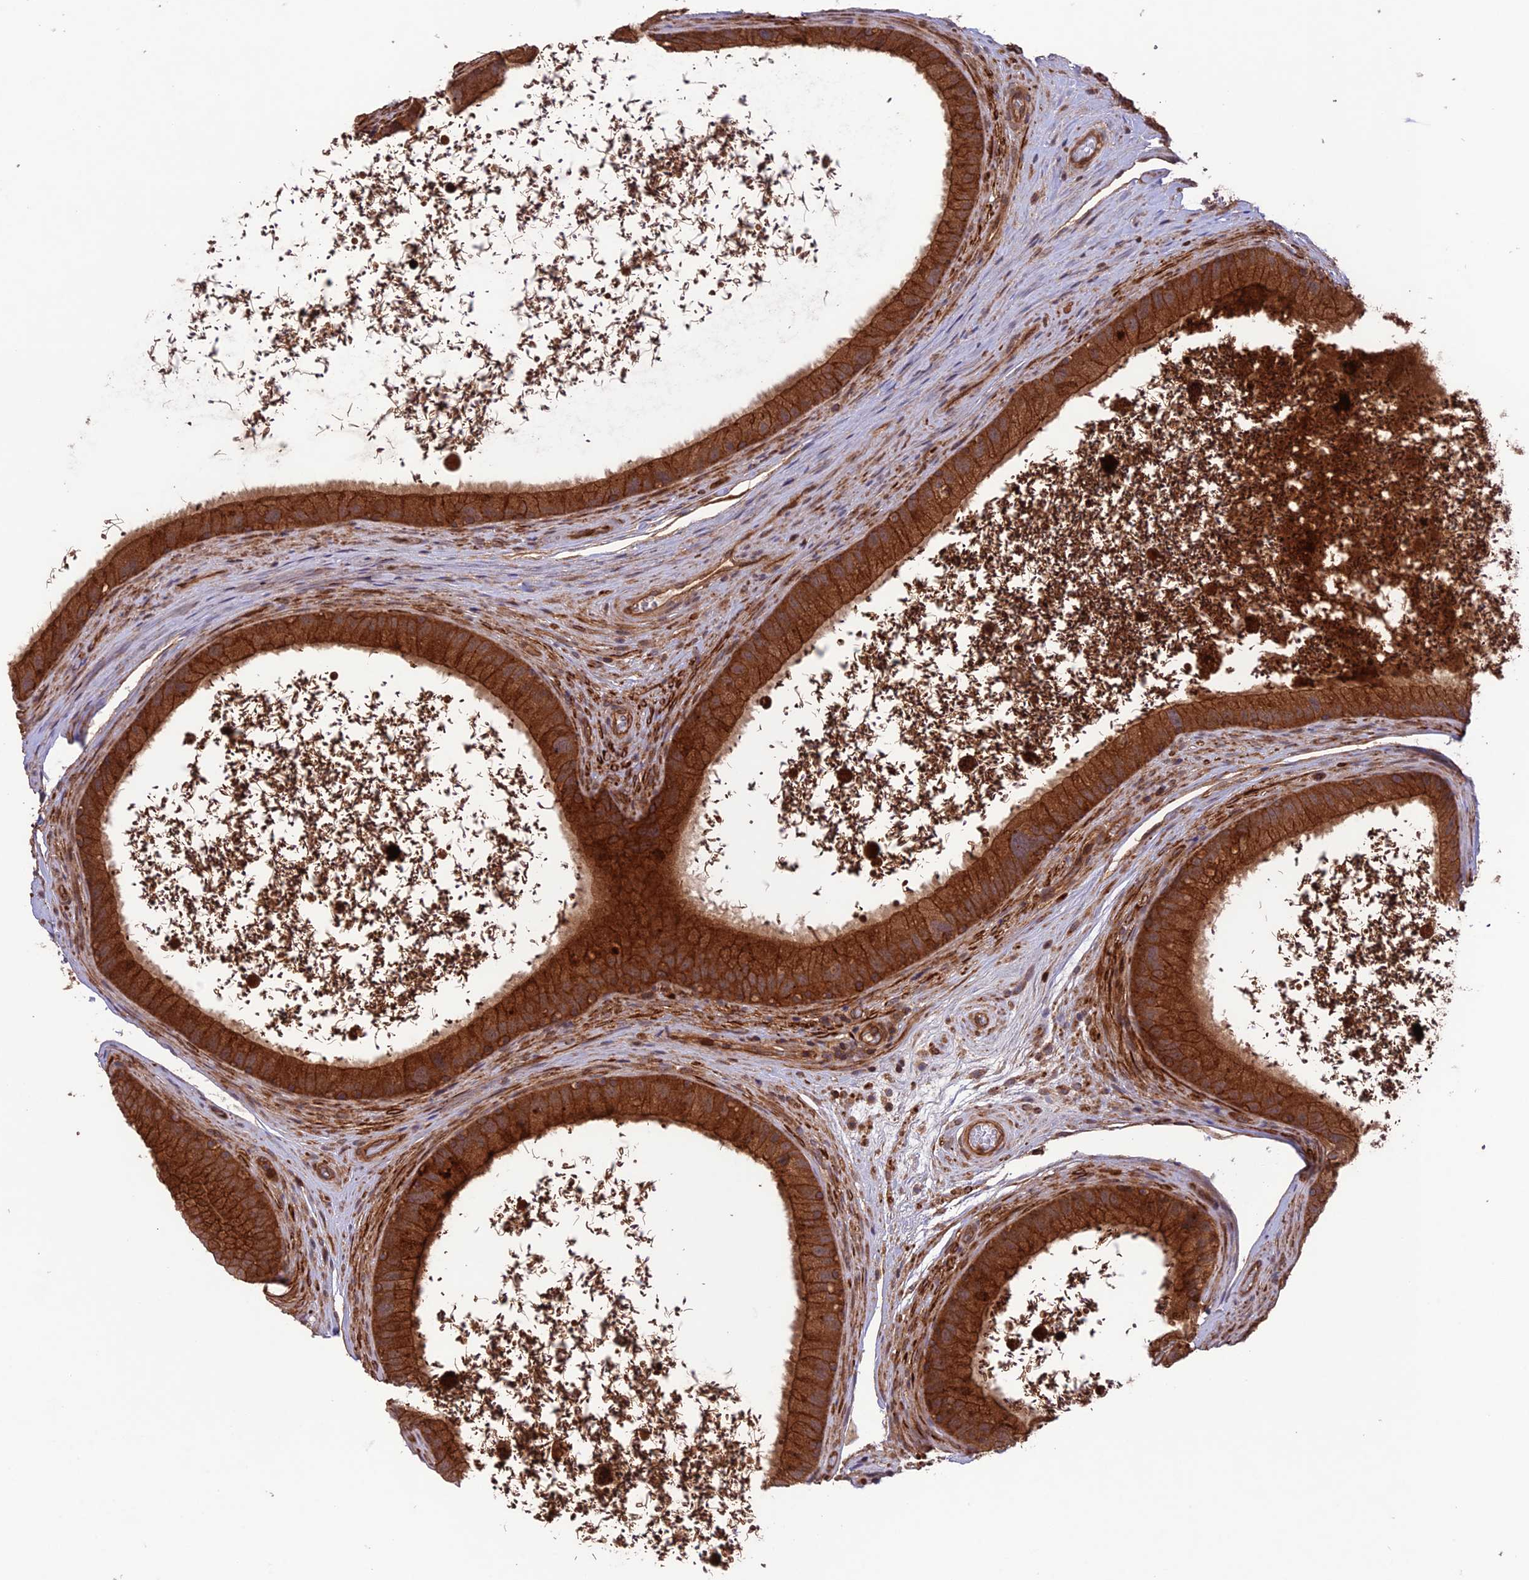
{"staining": {"intensity": "strong", "quantity": ">75%", "location": "cytoplasmic/membranous"}, "tissue": "epididymis", "cell_type": "Glandular cells", "image_type": "normal", "snomed": [{"axis": "morphology", "description": "Normal tissue, NOS"}, {"axis": "topography", "description": "Epididymis, spermatic cord, NOS"}], "caption": "This histopathology image exhibits unremarkable epididymis stained with IHC to label a protein in brown. The cytoplasmic/membranous of glandular cells show strong positivity for the protein. Nuclei are counter-stained blue.", "gene": "FCHSD1", "patient": {"sex": "male", "age": 50}}